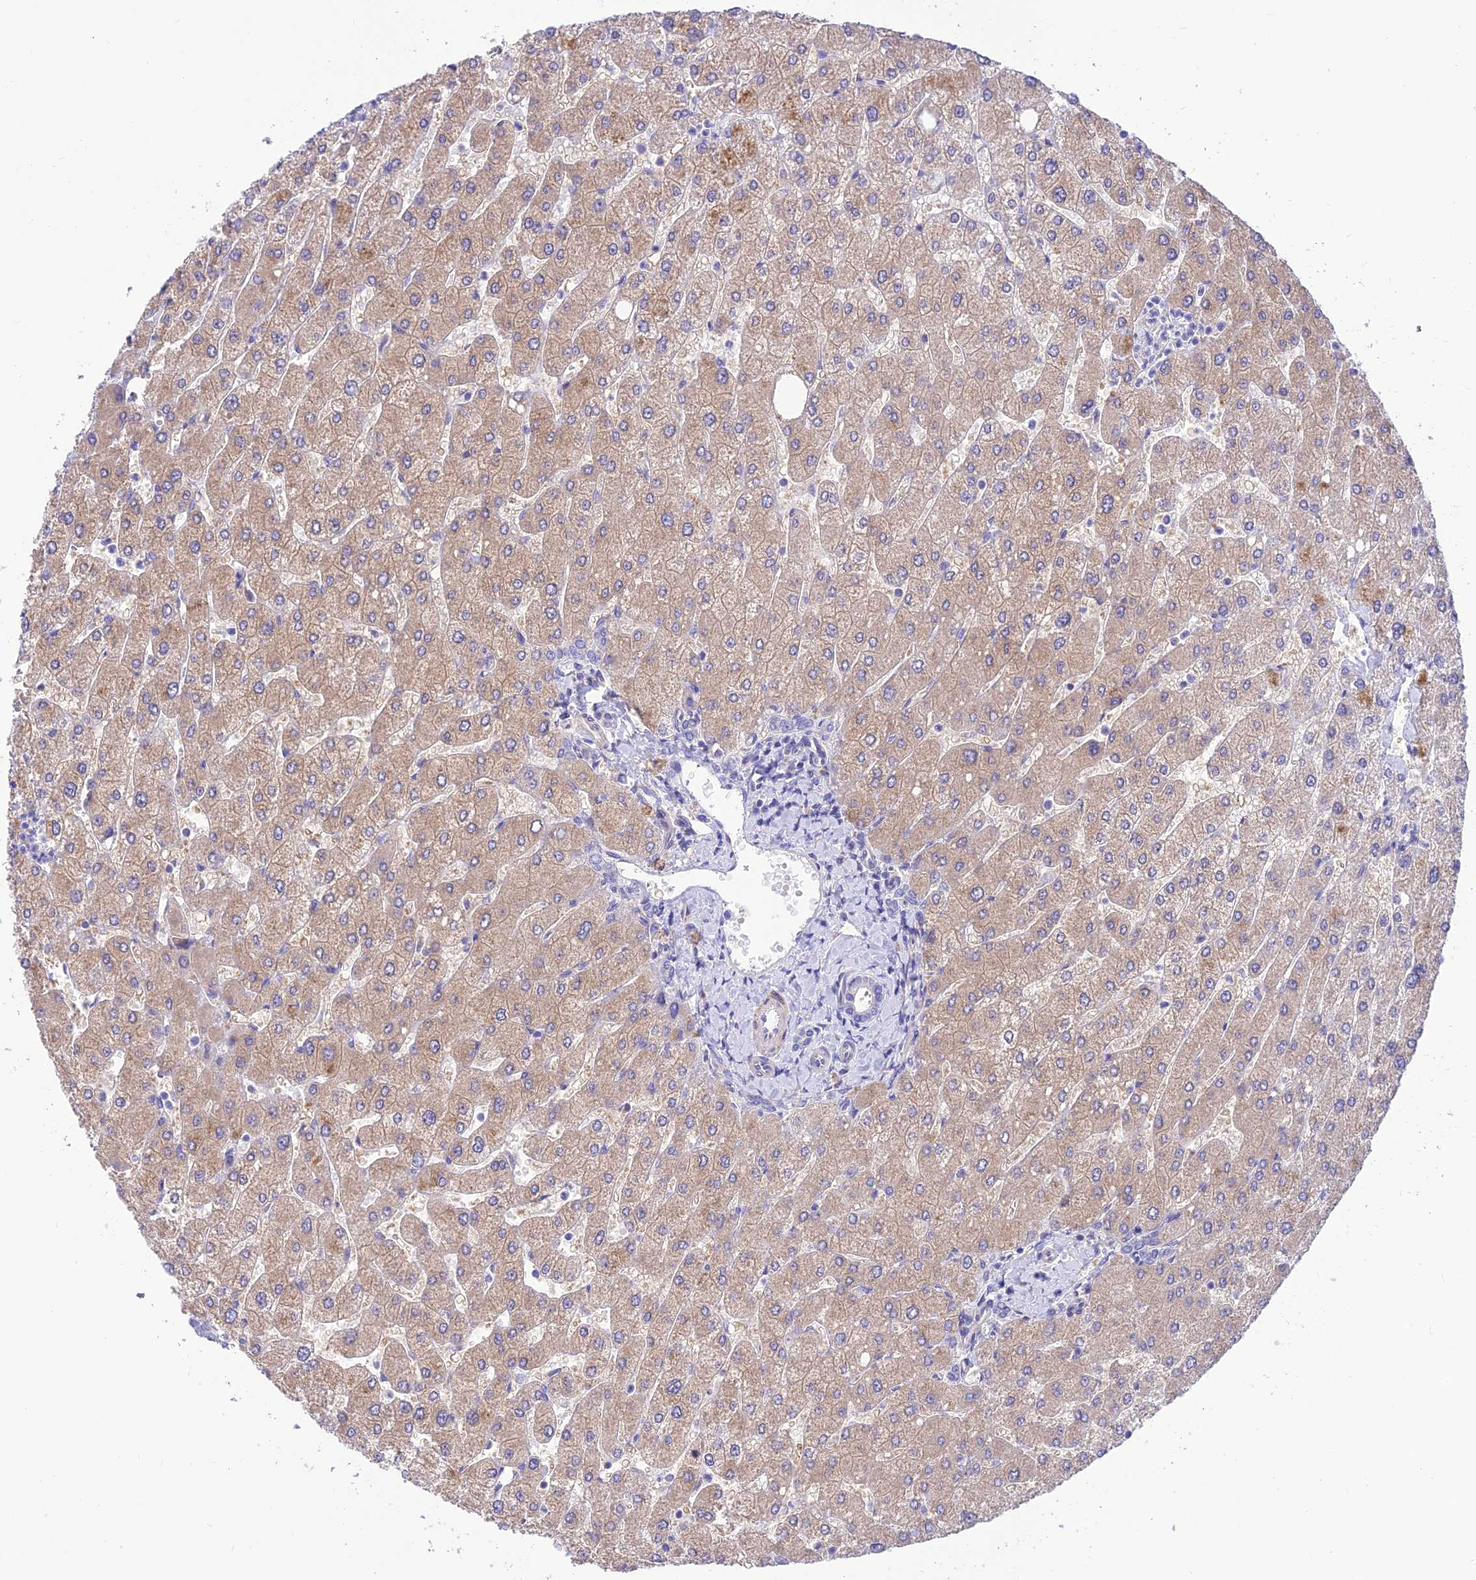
{"staining": {"intensity": "negative", "quantity": "none", "location": "none"}, "tissue": "liver", "cell_type": "Cholangiocytes", "image_type": "normal", "snomed": [{"axis": "morphology", "description": "Normal tissue, NOS"}, {"axis": "topography", "description": "Liver"}], "caption": "DAB (3,3'-diaminobenzidine) immunohistochemical staining of normal human liver displays no significant staining in cholangiocytes. Nuclei are stained in blue.", "gene": "FAM186B", "patient": {"sex": "male", "age": 55}}